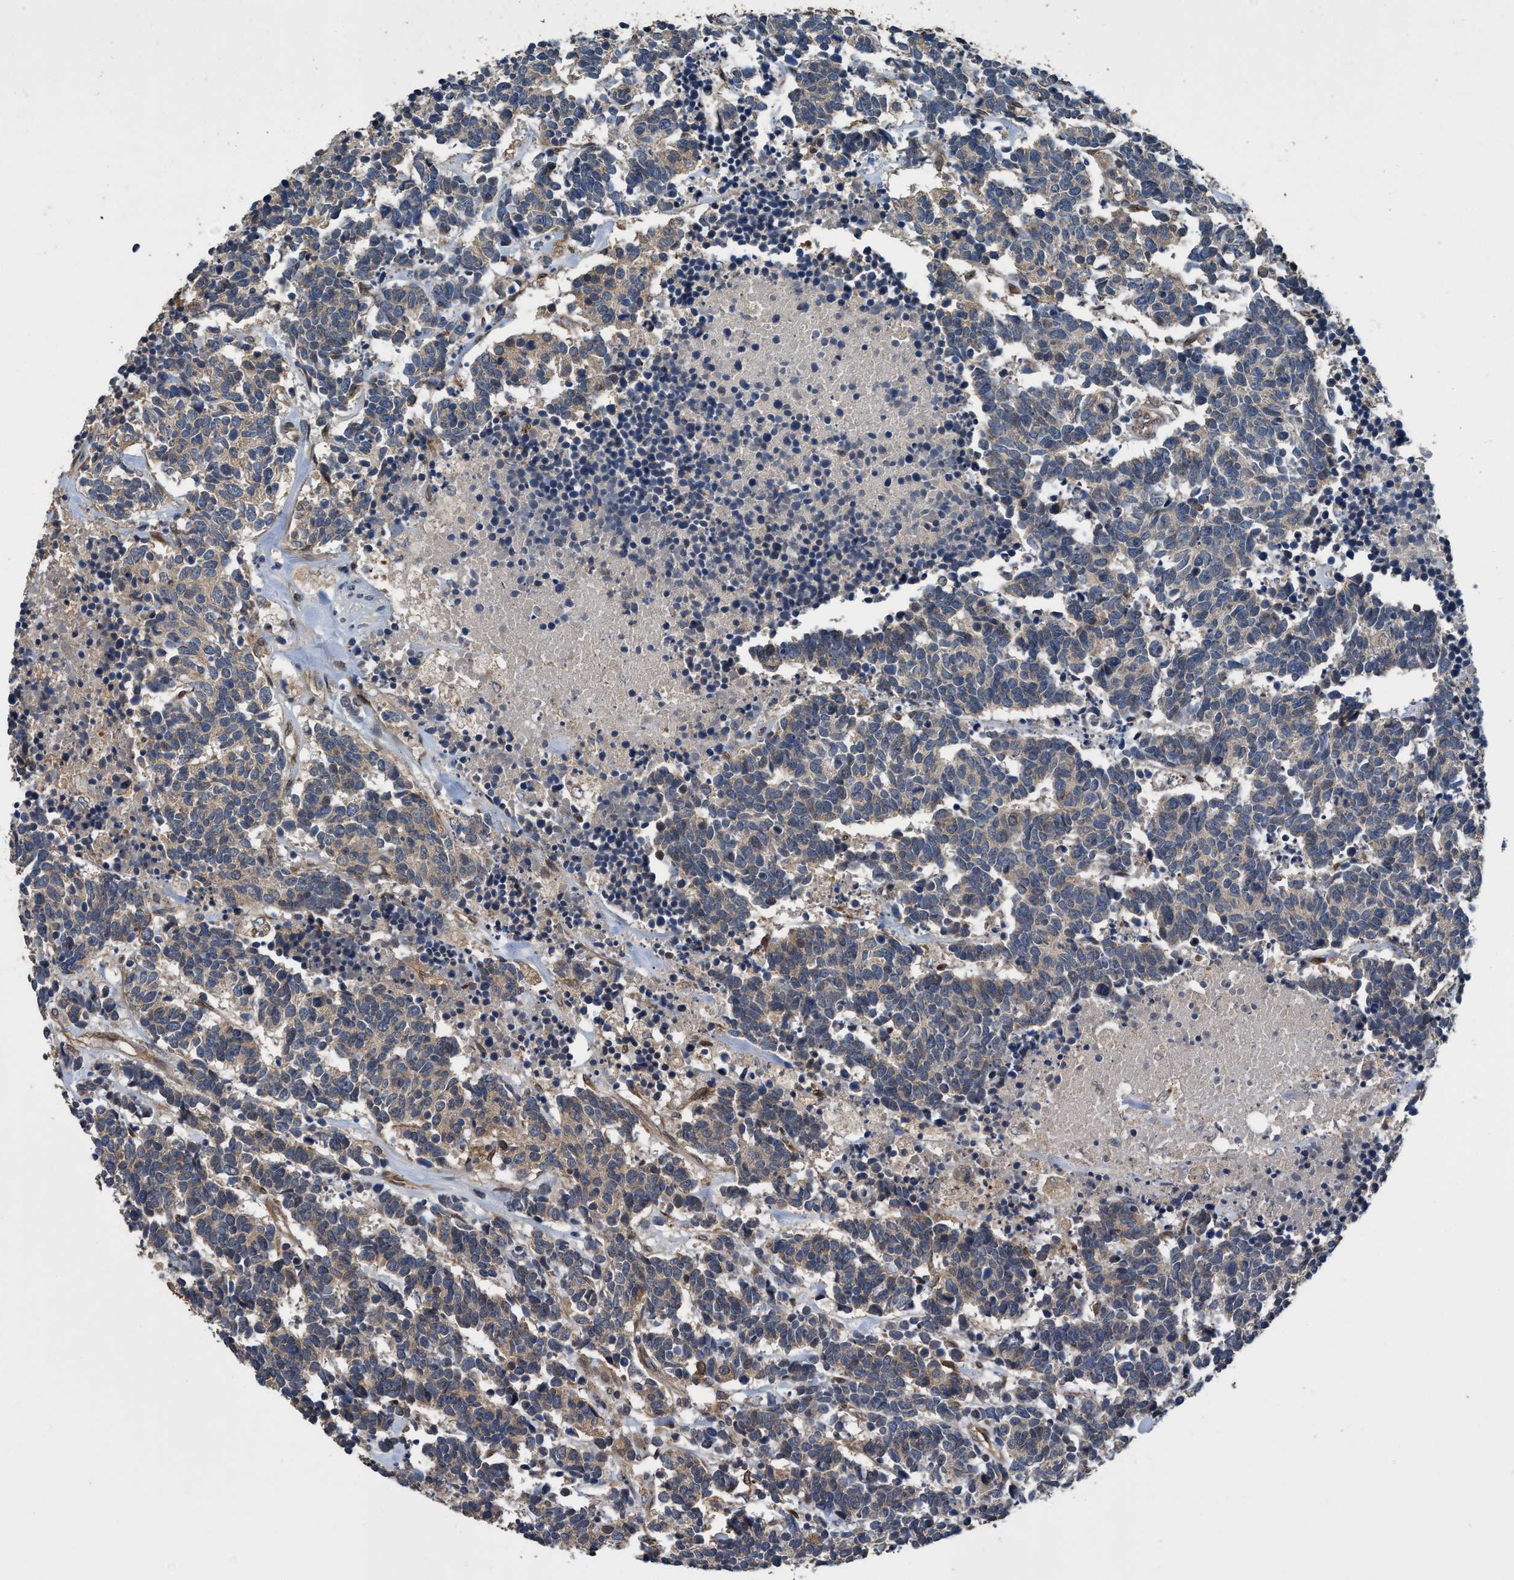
{"staining": {"intensity": "weak", "quantity": "<25%", "location": "cytoplasmic/membranous"}, "tissue": "carcinoid", "cell_type": "Tumor cells", "image_type": "cancer", "snomed": [{"axis": "morphology", "description": "Carcinoma, NOS"}, {"axis": "morphology", "description": "Carcinoid, malignant, NOS"}, {"axis": "topography", "description": "Urinary bladder"}], "caption": "The IHC histopathology image has no significant staining in tumor cells of carcinoid tissue. Nuclei are stained in blue.", "gene": "MACC1", "patient": {"sex": "male", "age": 57}}